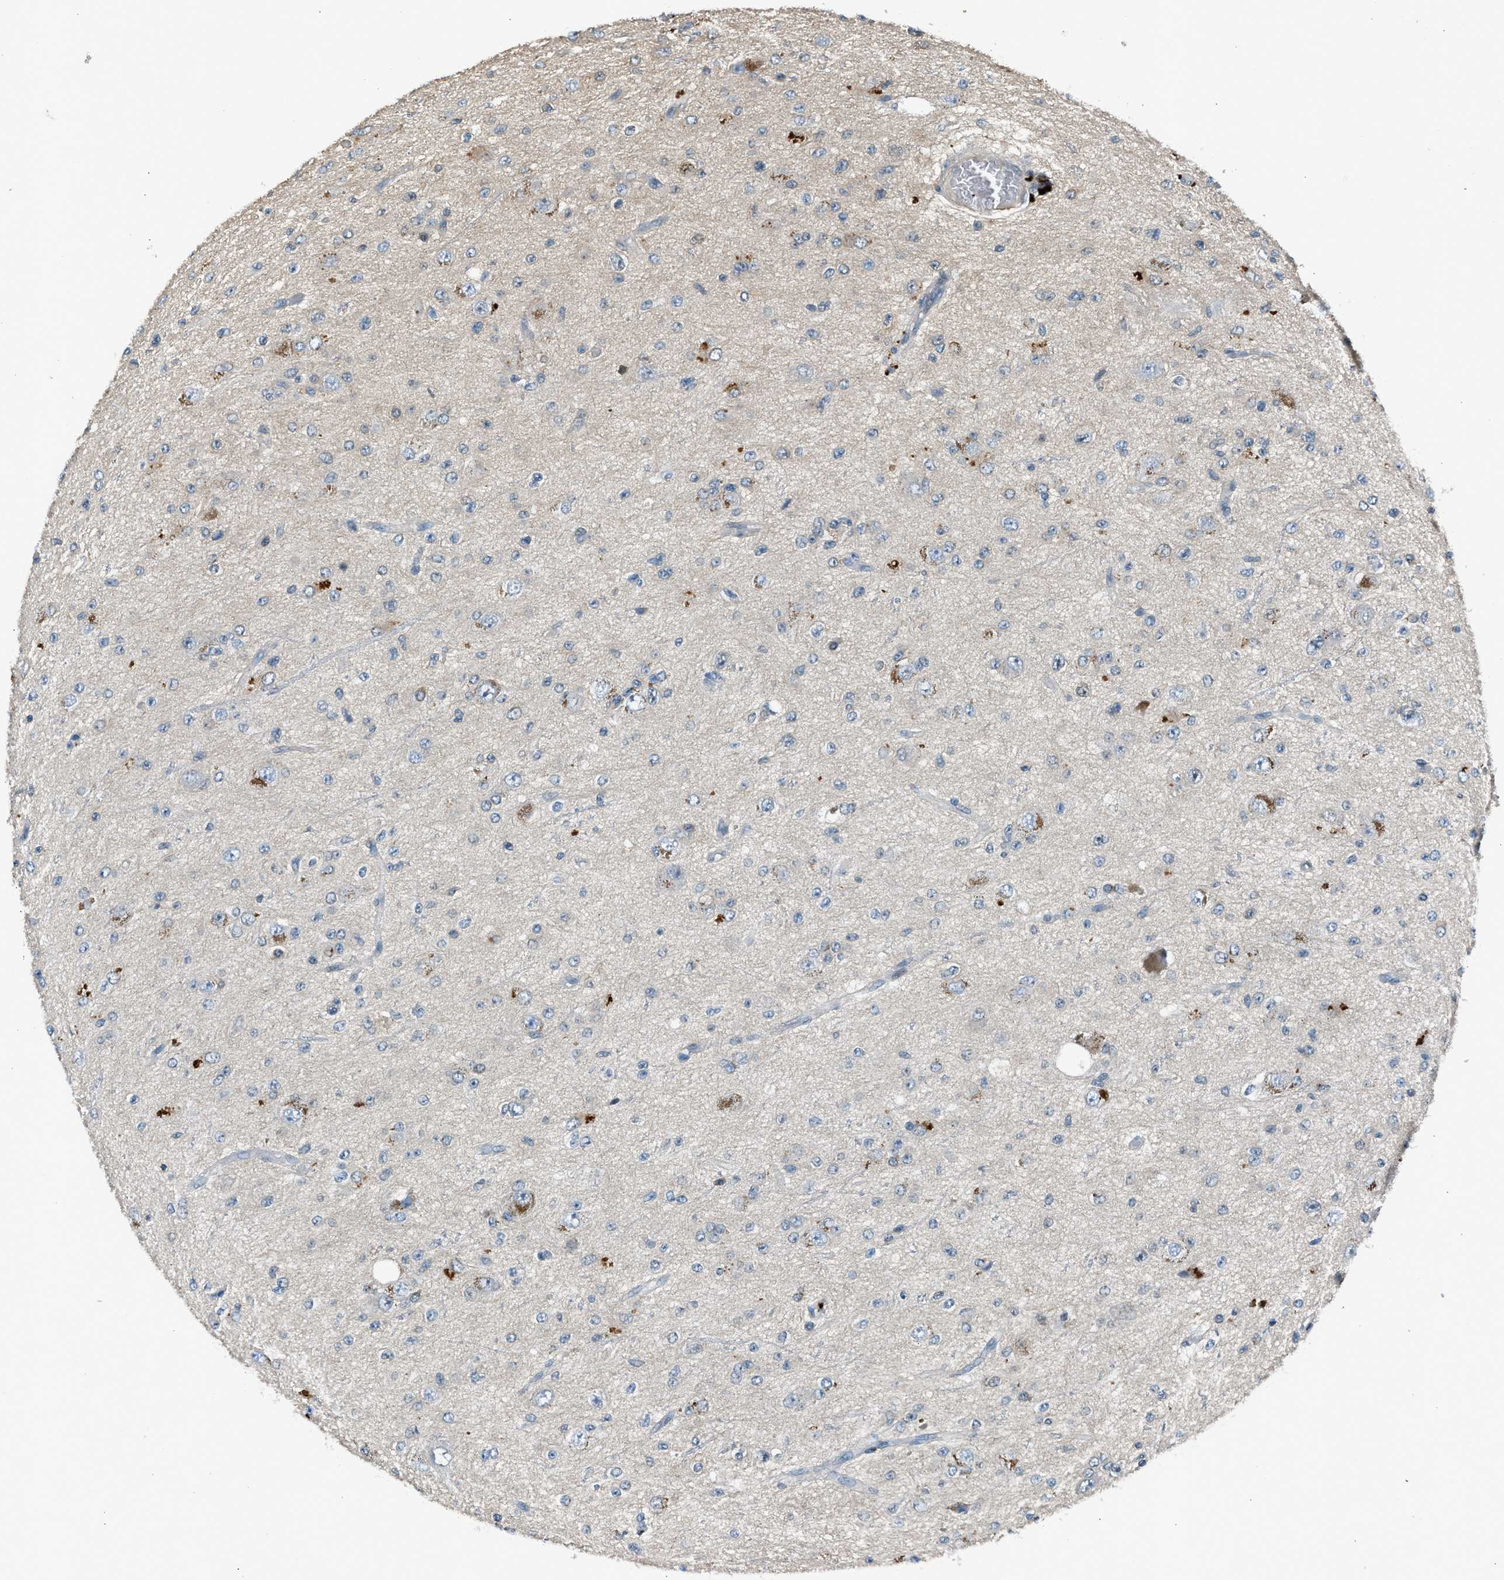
{"staining": {"intensity": "negative", "quantity": "none", "location": "none"}, "tissue": "glioma", "cell_type": "Tumor cells", "image_type": "cancer", "snomed": [{"axis": "morphology", "description": "Glioma, malignant, High grade"}, {"axis": "topography", "description": "pancreas cauda"}], "caption": "A photomicrograph of human glioma is negative for staining in tumor cells.", "gene": "LMLN", "patient": {"sex": "male", "age": 60}}